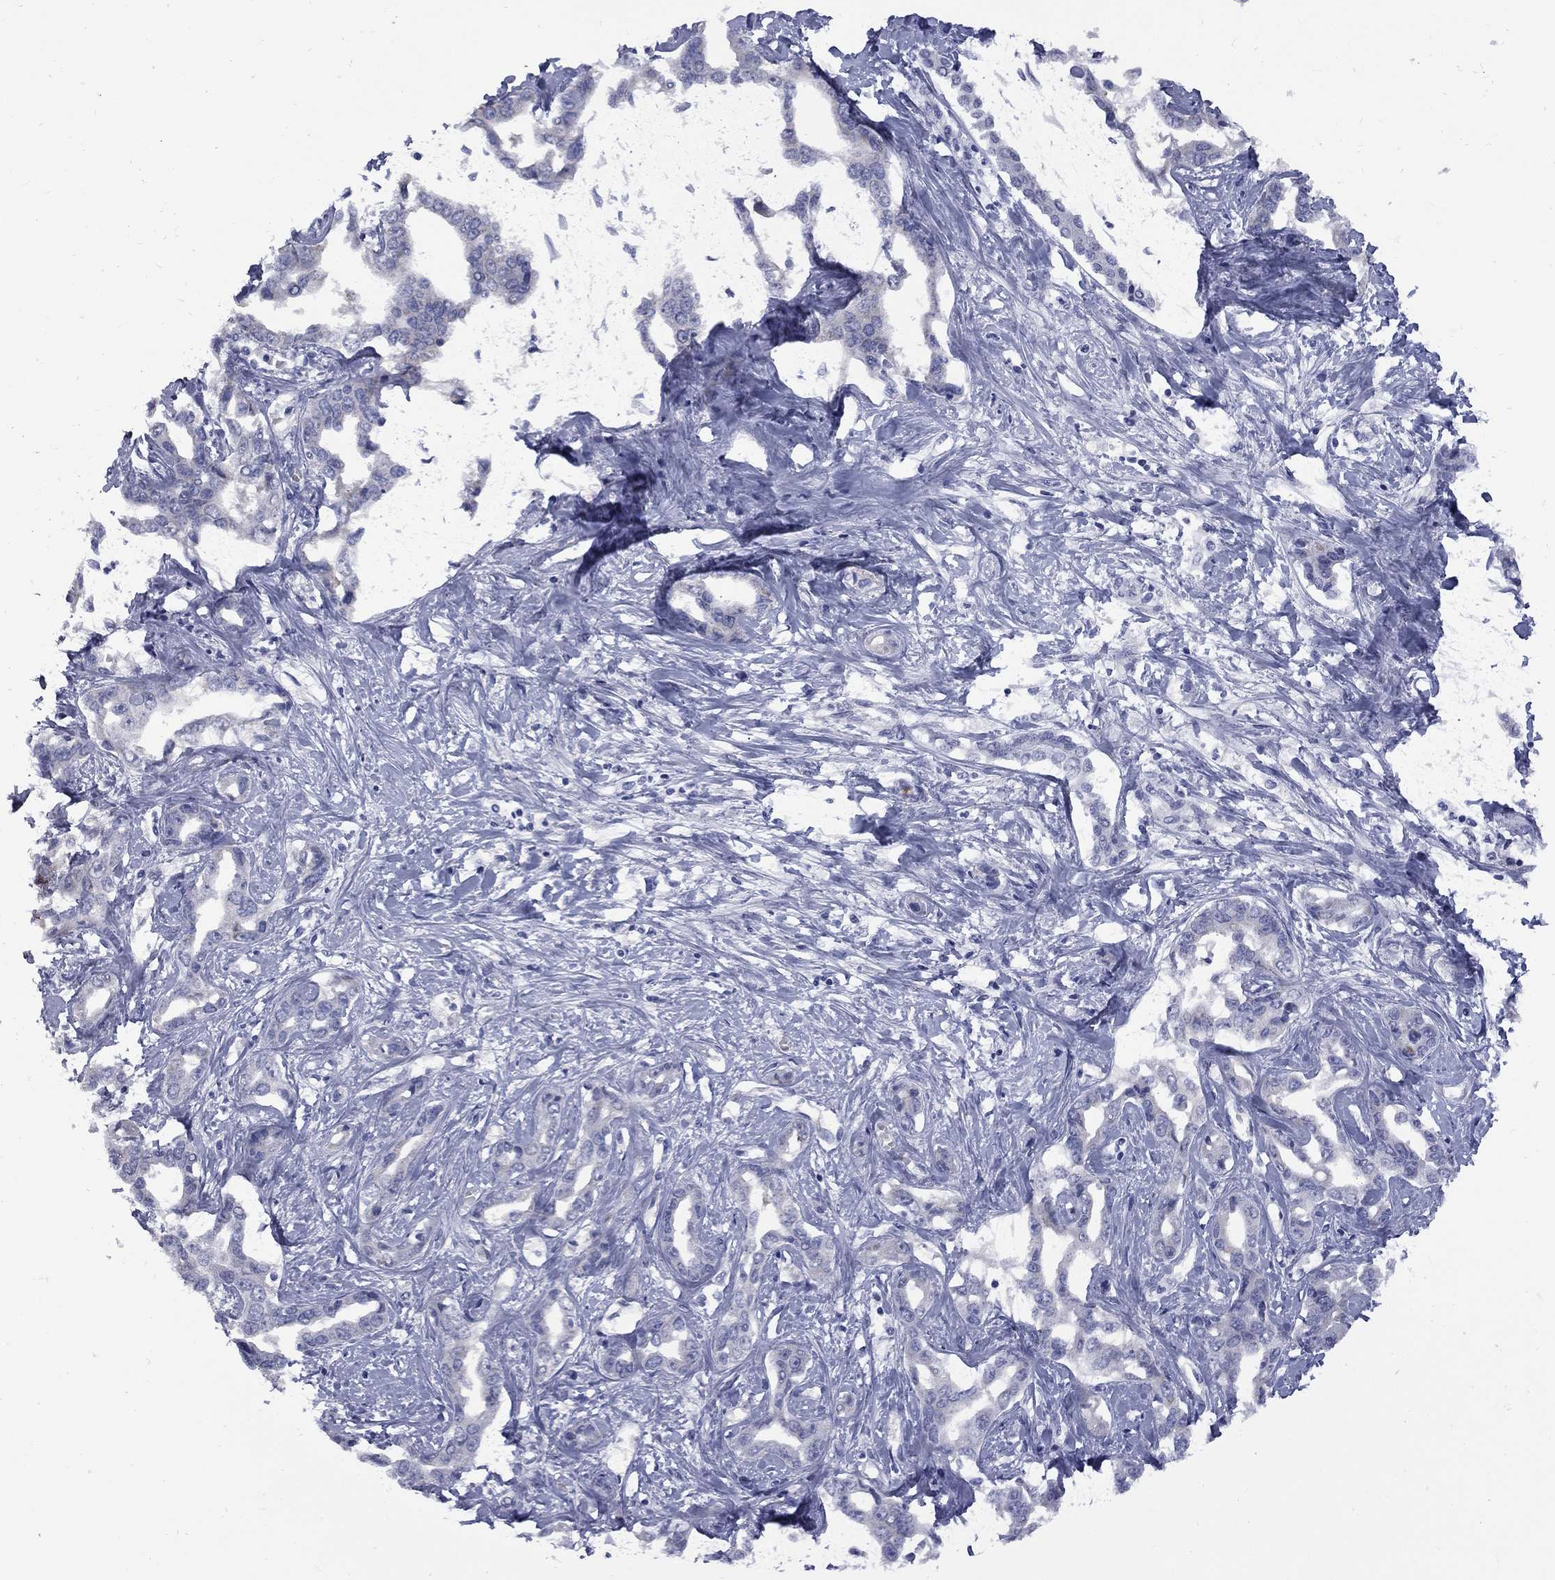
{"staining": {"intensity": "negative", "quantity": "none", "location": "none"}, "tissue": "liver cancer", "cell_type": "Tumor cells", "image_type": "cancer", "snomed": [{"axis": "morphology", "description": "Cholangiocarcinoma"}, {"axis": "topography", "description": "Liver"}], "caption": "This is an IHC photomicrograph of human liver cancer (cholangiocarcinoma). There is no staining in tumor cells.", "gene": "ABCB4", "patient": {"sex": "male", "age": 59}}